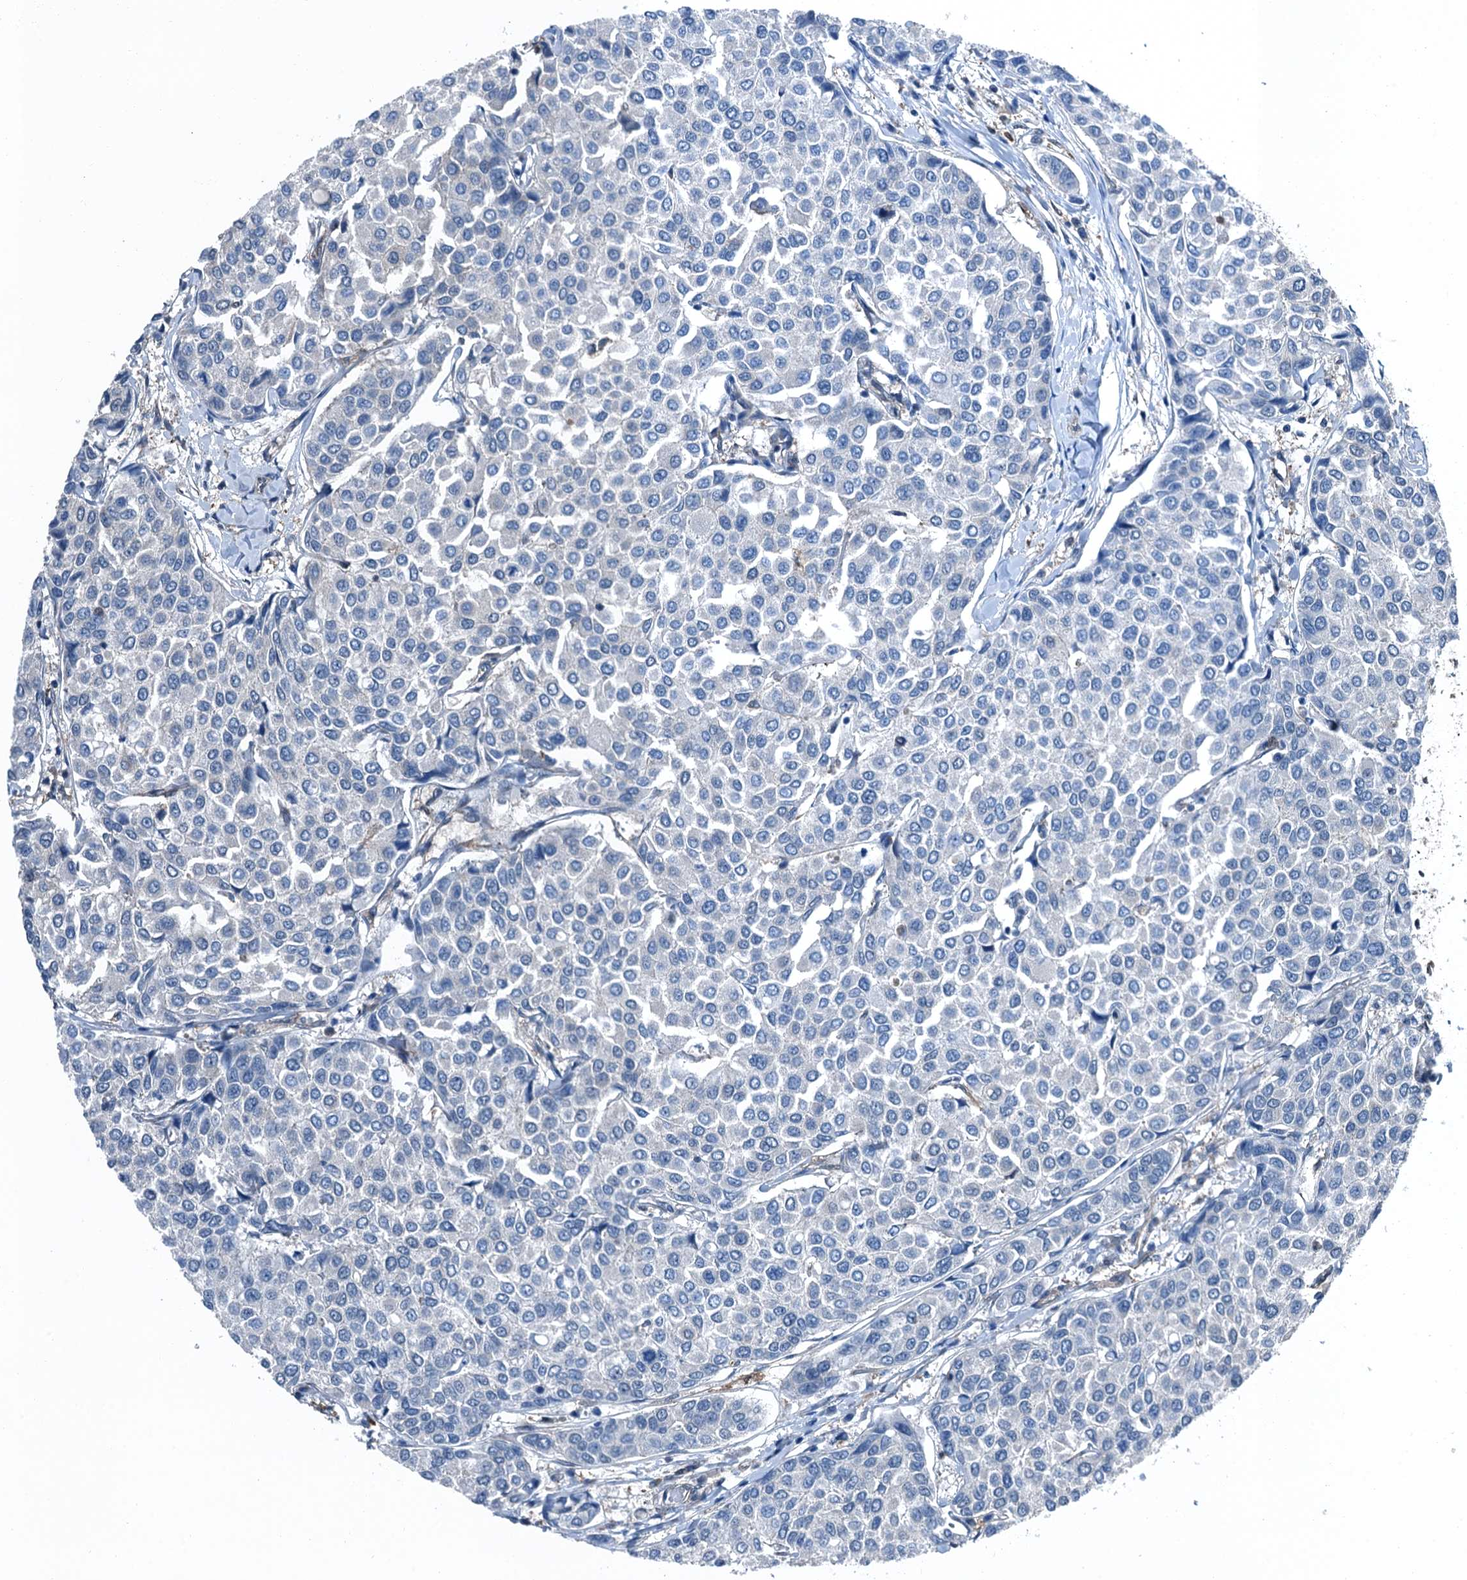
{"staining": {"intensity": "negative", "quantity": "none", "location": "none"}, "tissue": "breast cancer", "cell_type": "Tumor cells", "image_type": "cancer", "snomed": [{"axis": "morphology", "description": "Duct carcinoma"}, {"axis": "topography", "description": "Breast"}], "caption": "This micrograph is of breast invasive ductal carcinoma stained with IHC to label a protein in brown with the nuclei are counter-stained blue. There is no expression in tumor cells.", "gene": "RNH1", "patient": {"sex": "female", "age": 55}}